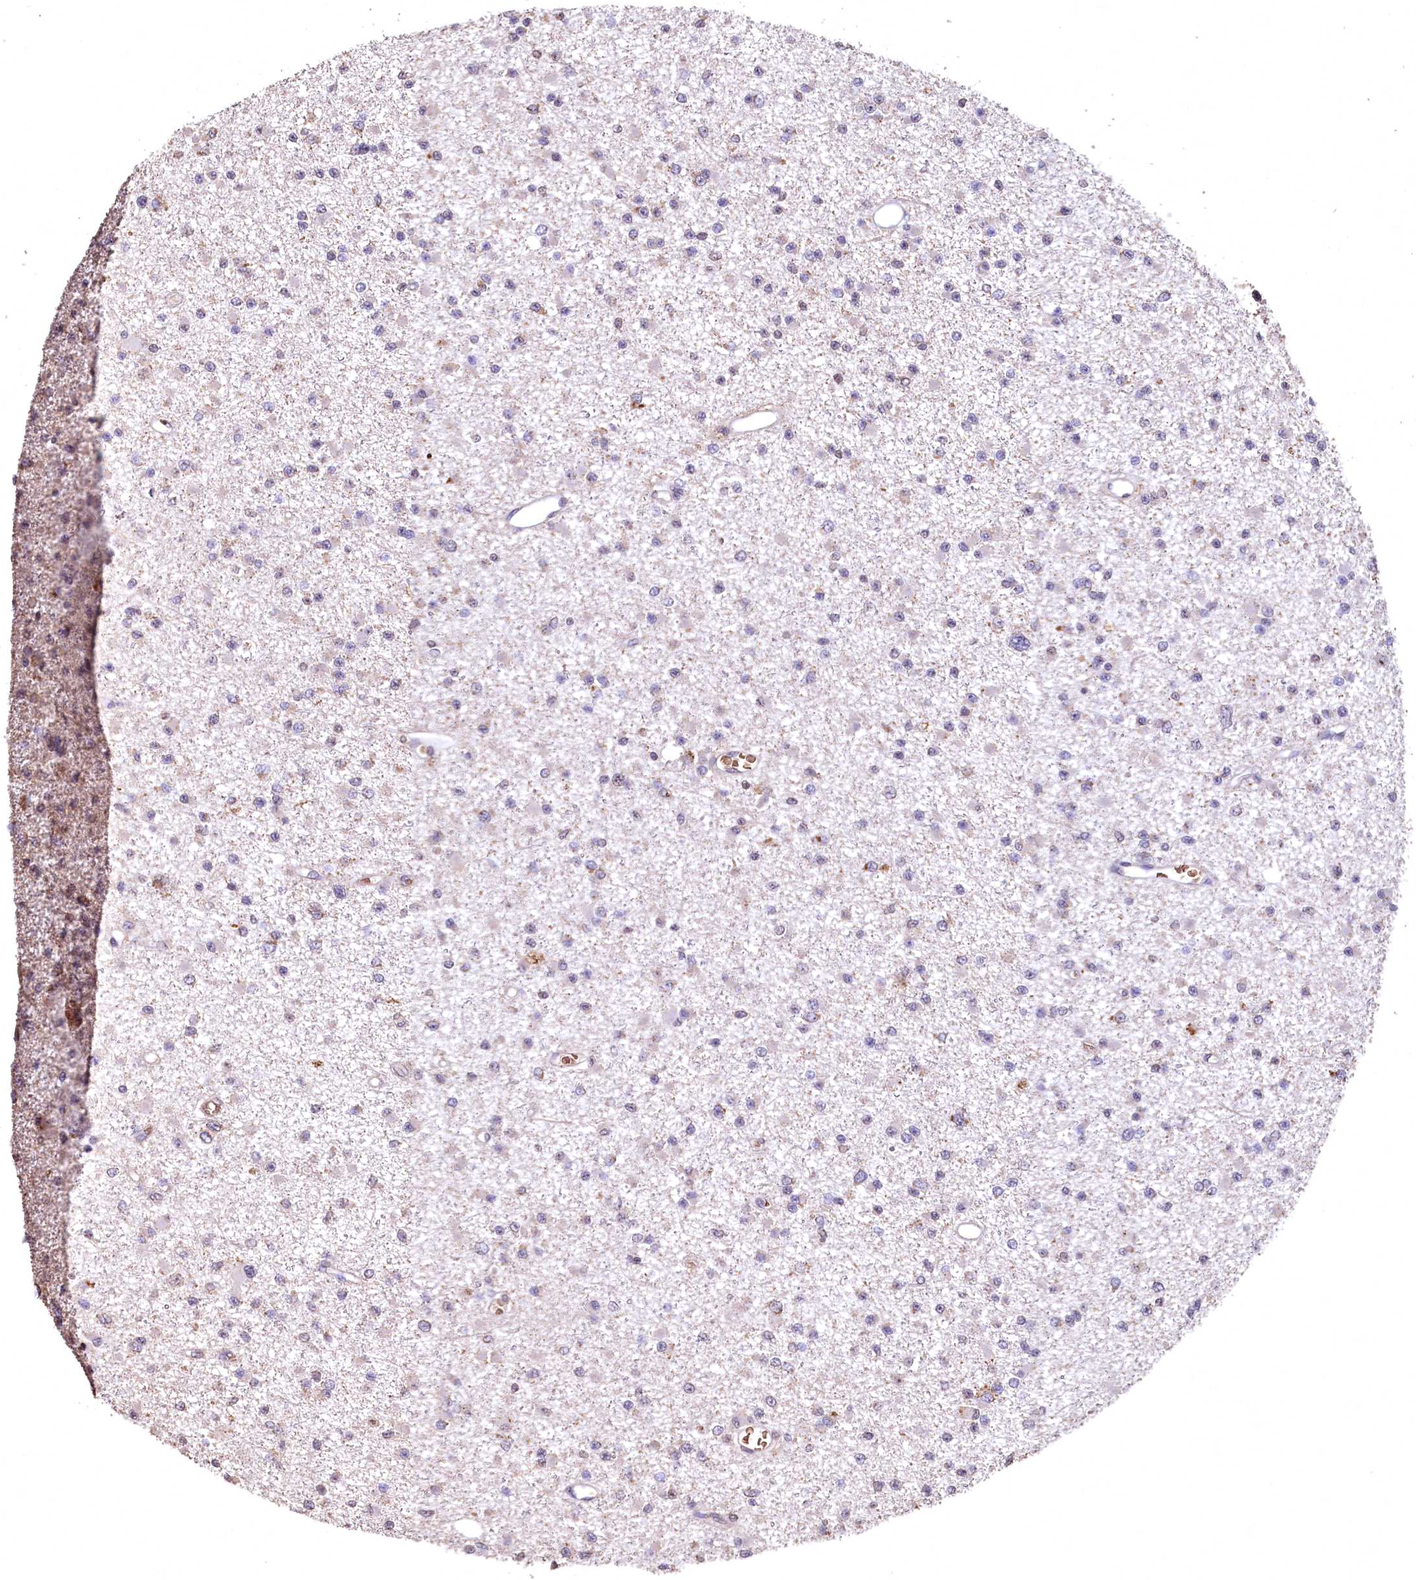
{"staining": {"intensity": "negative", "quantity": "none", "location": "none"}, "tissue": "glioma", "cell_type": "Tumor cells", "image_type": "cancer", "snomed": [{"axis": "morphology", "description": "Glioma, malignant, Low grade"}, {"axis": "topography", "description": "Brain"}], "caption": "IHC photomicrograph of glioma stained for a protein (brown), which shows no expression in tumor cells.", "gene": "SPTA1", "patient": {"sex": "female", "age": 22}}